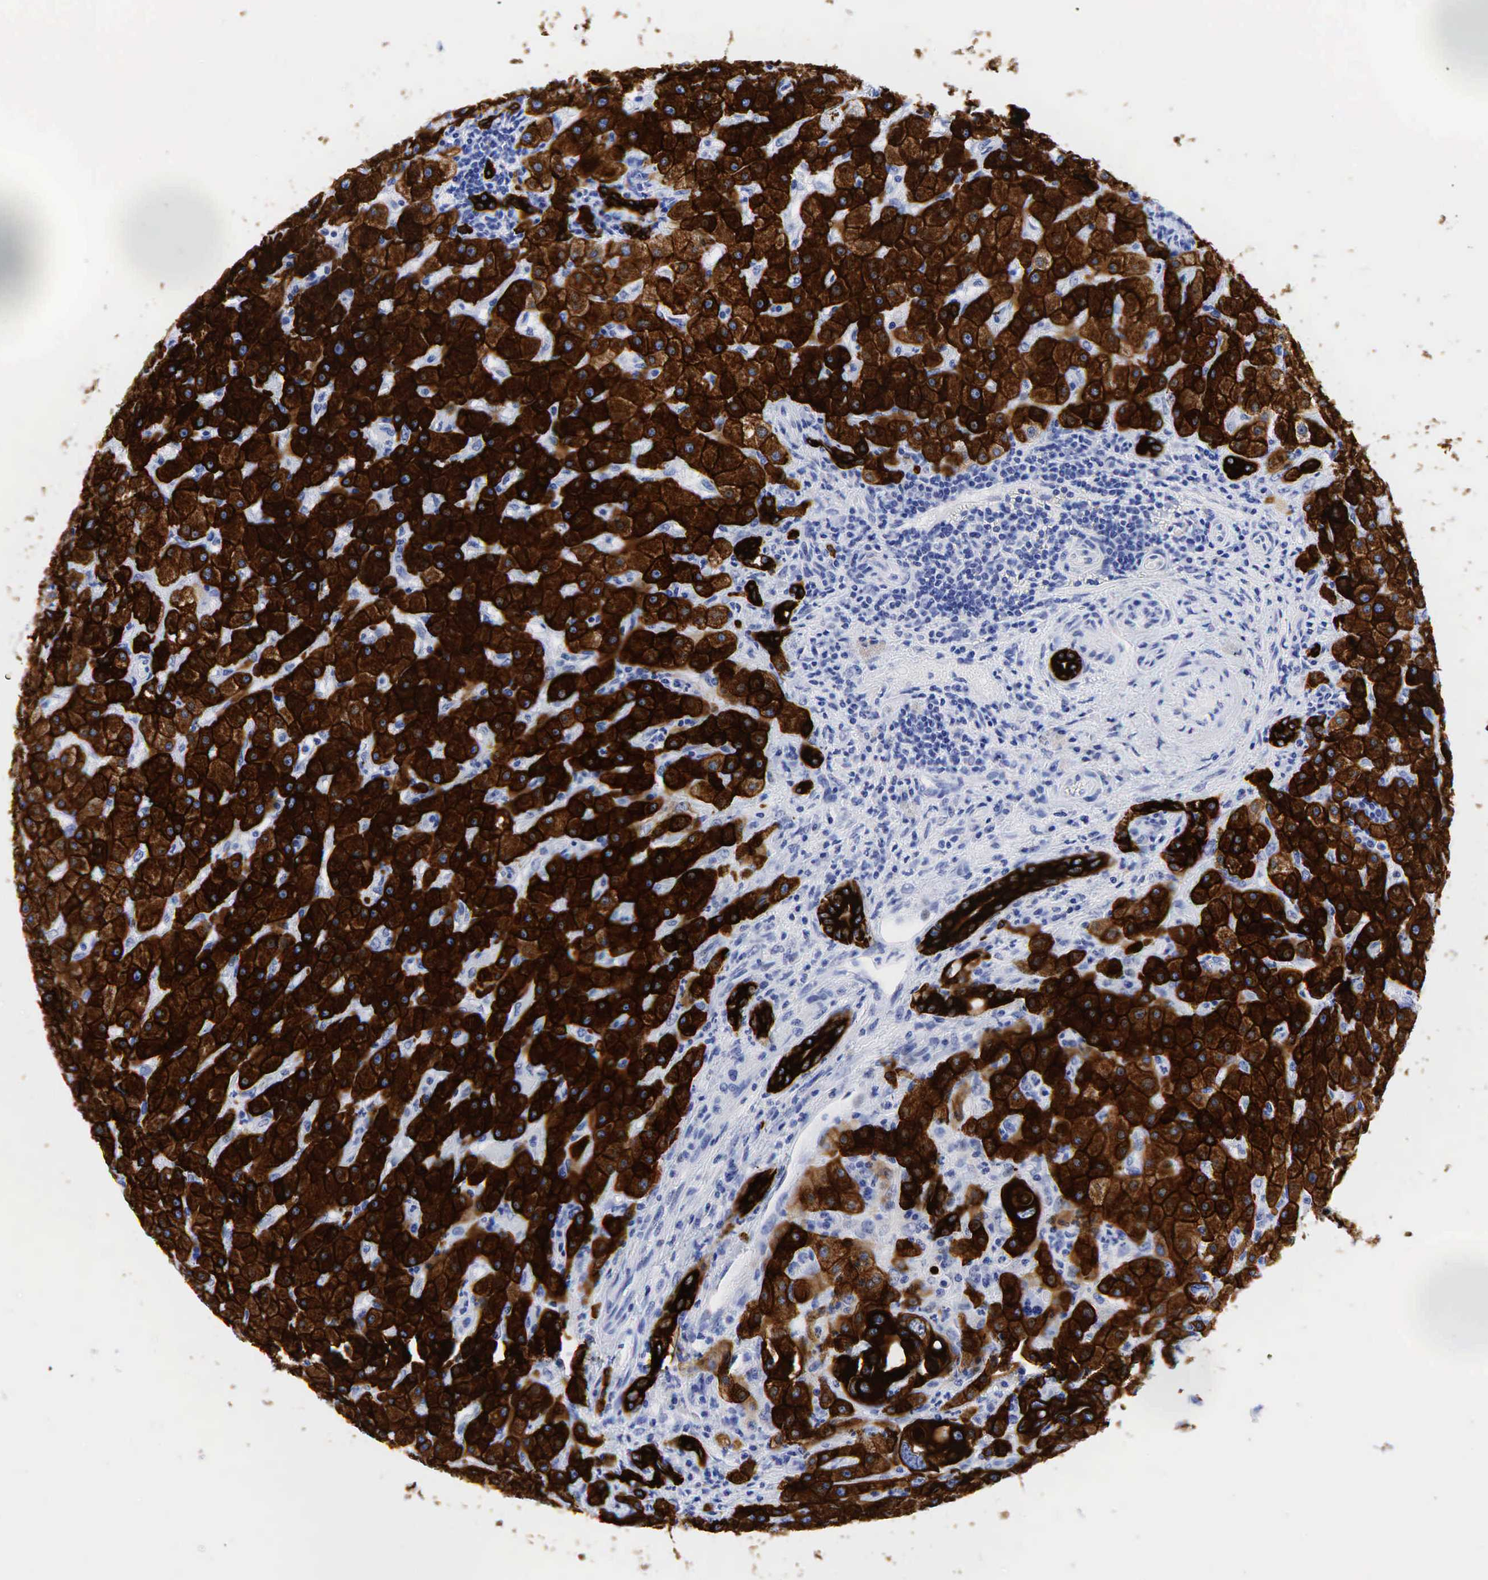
{"staining": {"intensity": "strong", "quantity": ">75%", "location": "cytoplasmic/membranous"}, "tissue": "liver", "cell_type": "Cholangiocytes", "image_type": "normal", "snomed": [{"axis": "morphology", "description": "Normal tissue, NOS"}, {"axis": "topography", "description": "Liver"}], "caption": "Human liver stained with a brown dye shows strong cytoplasmic/membranous positive staining in approximately >75% of cholangiocytes.", "gene": "KRT18", "patient": {"sex": "female", "age": 79}}